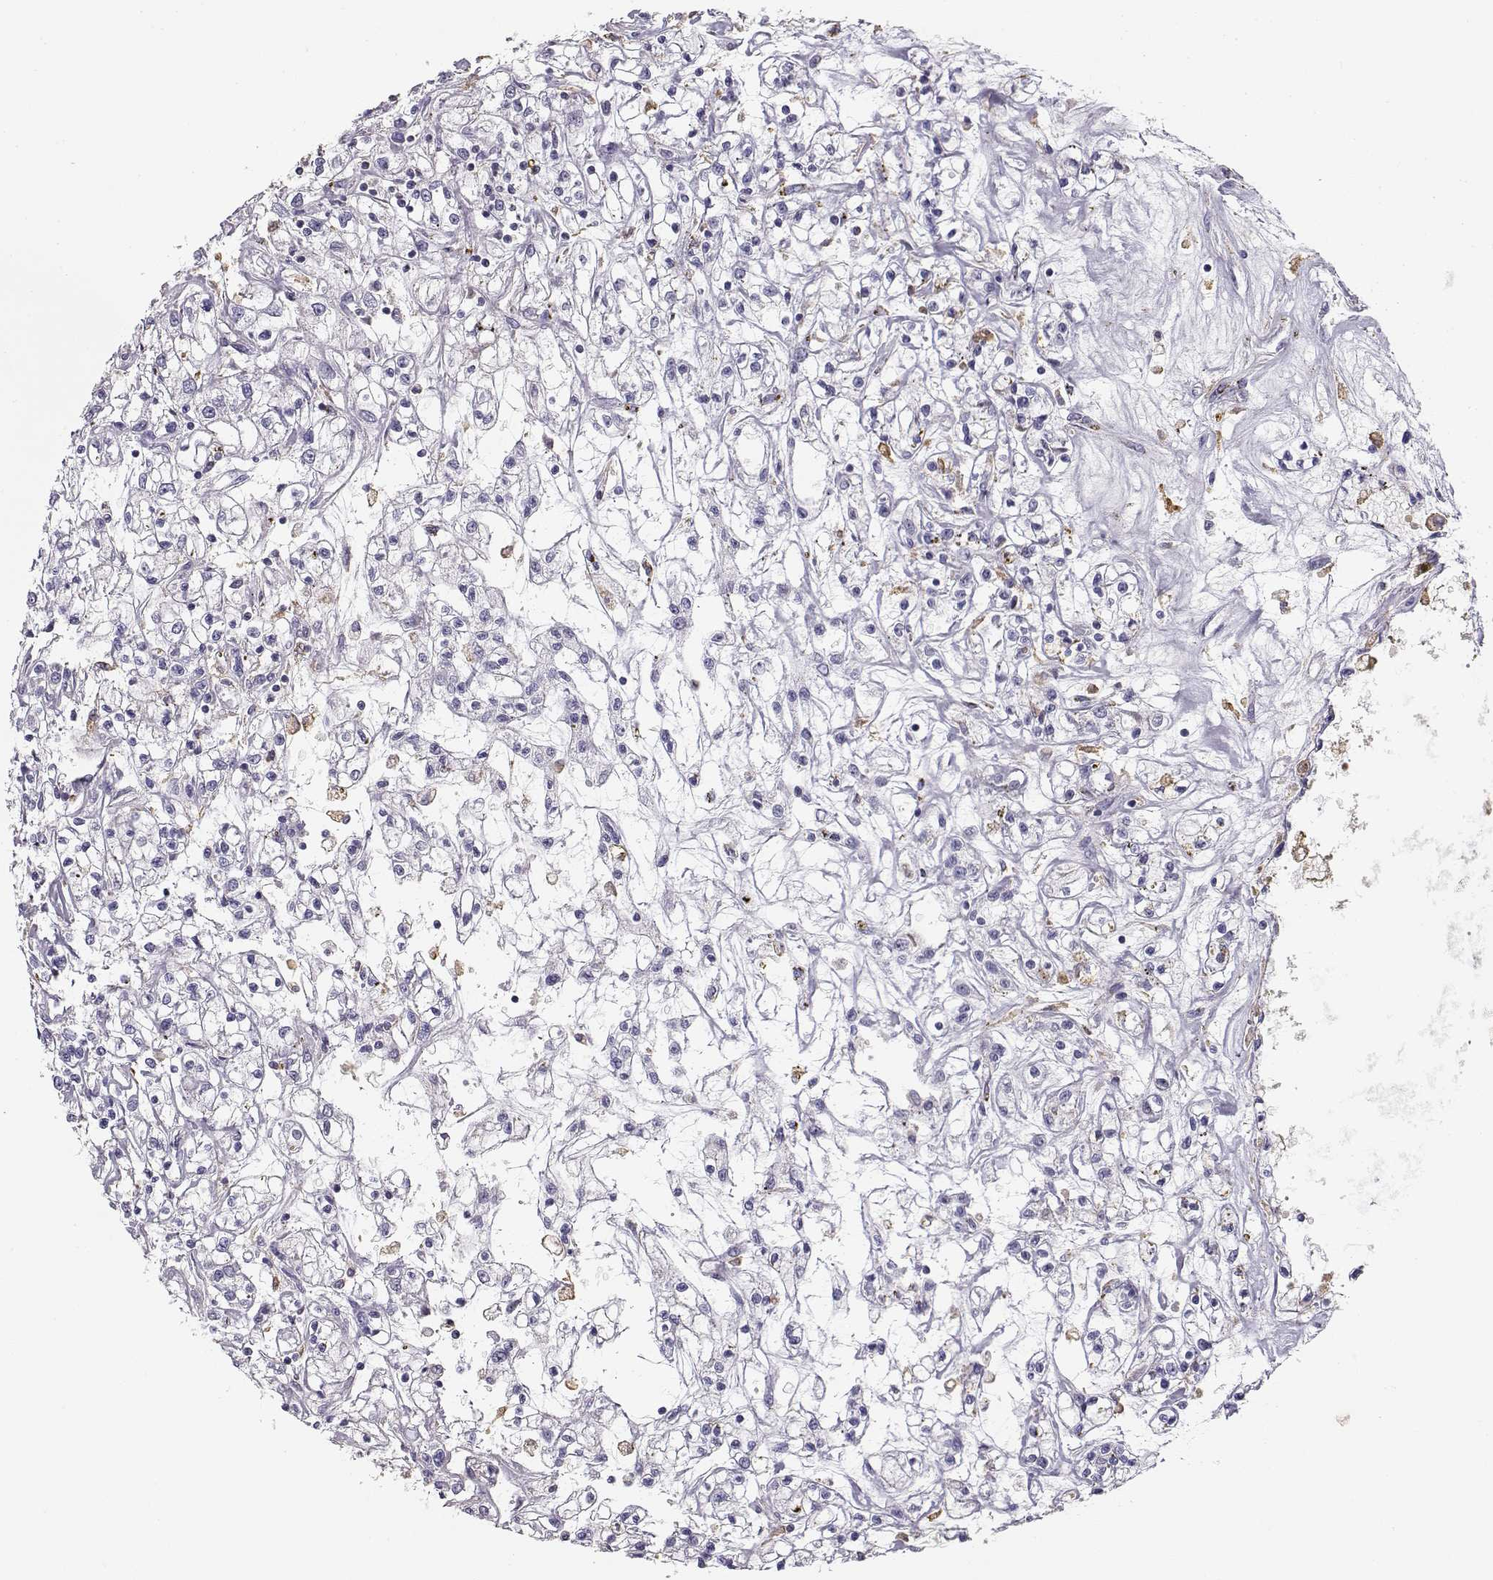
{"staining": {"intensity": "negative", "quantity": "none", "location": "none"}, "tissue": "renal cancer", "cell_type": "Tumor cells", "image_type": "cancer", "snomed": [{"axis": "morphology", "description": "Adenocarcinoma, NOS"}, {"axis": "topography", "description": "Kidney"}], "caption": "Tumor cells show no significant staining in renal adenocarcinoma.", "gene": "VAV1", "patient": {"sex": "female", "age": 59}}